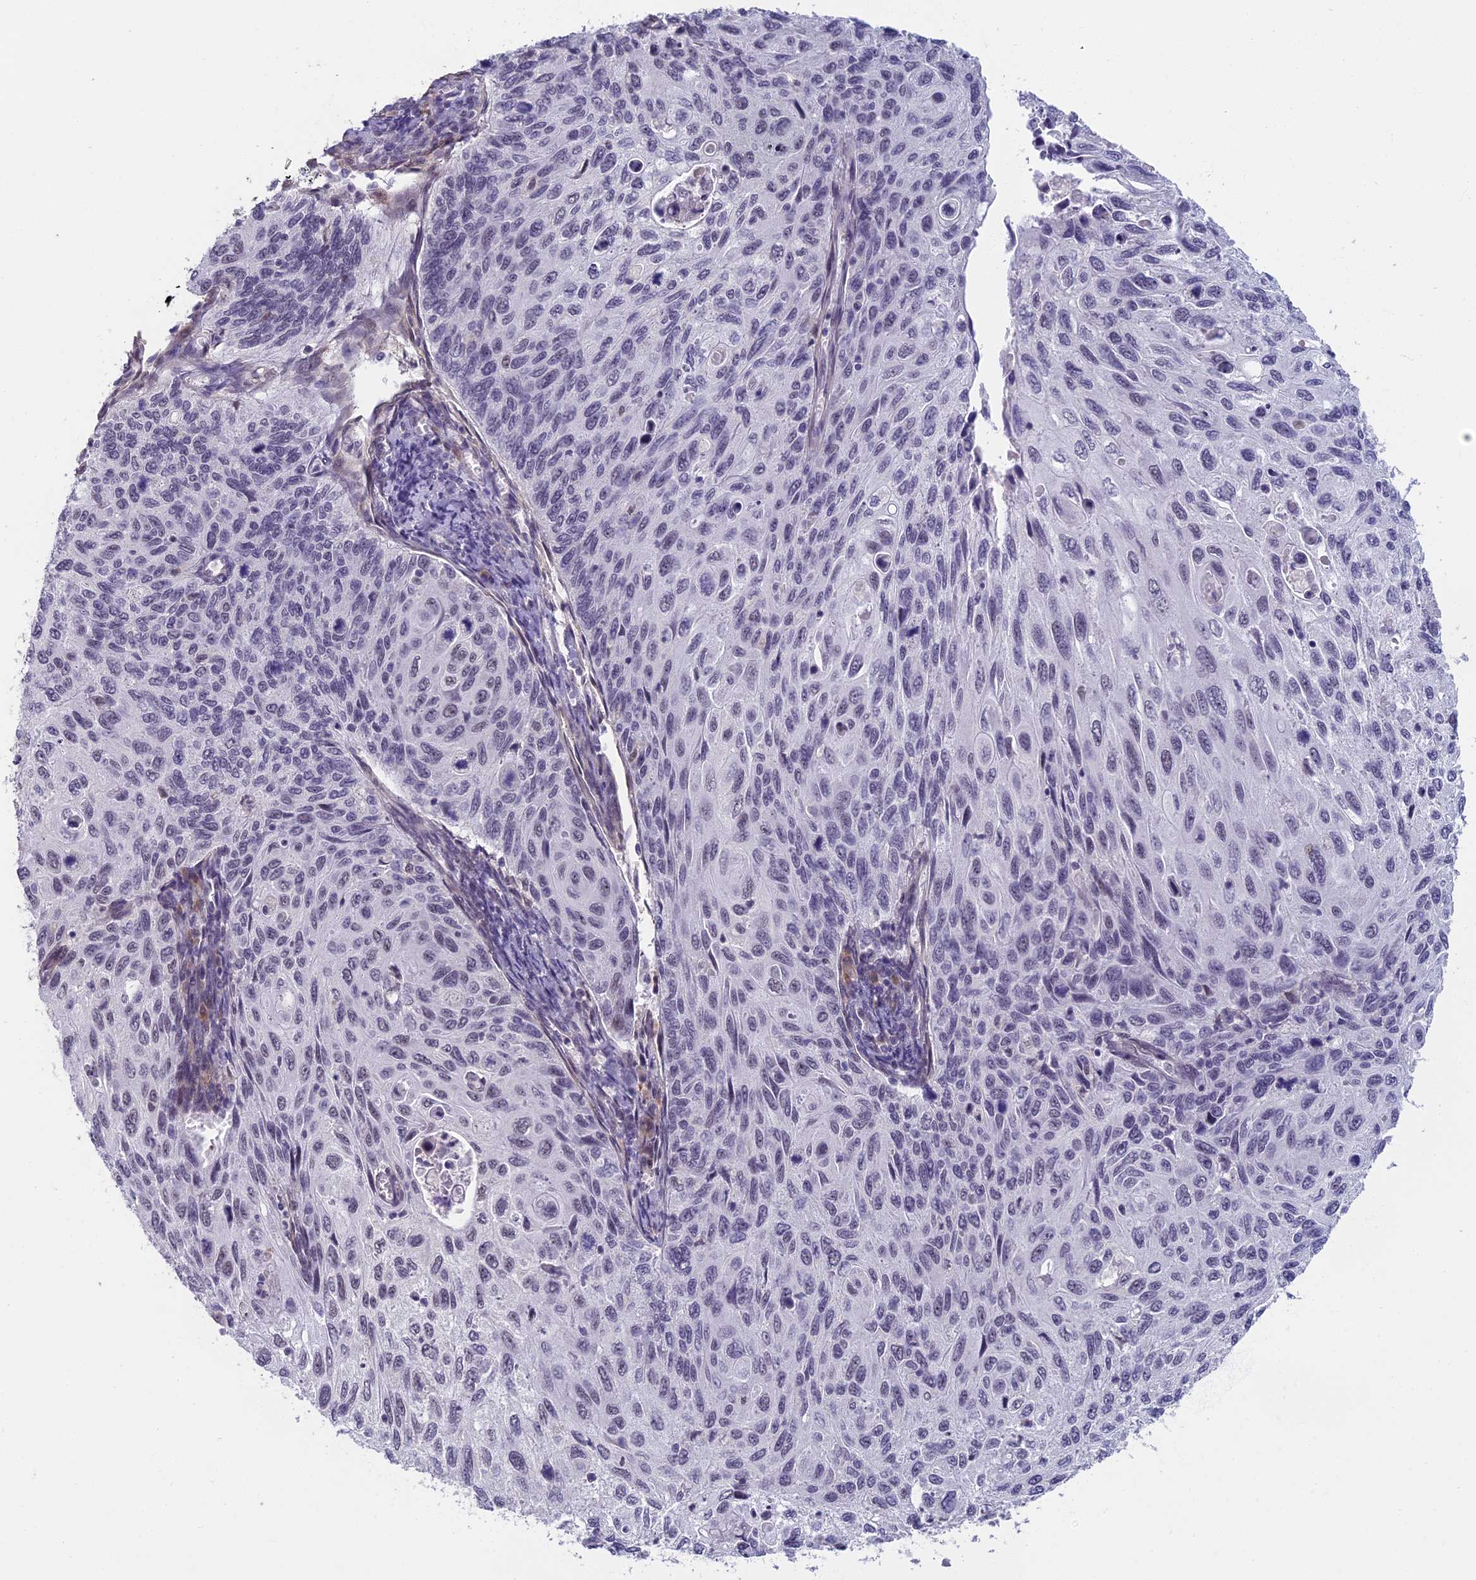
{"staining": {"intensity": "negative", "quantity": "none", "location": "none"}, "tissue": "cervical cancer", "cell_type": "Tumor cells", "image_type": "cancer", "snomed": [{"axis": "morphology", "description": "Squamous cell carcinoma, NOS"}, {"axis": "topography", "description": "Cervix"}], "caption": "IHC micrograph of human cervical cancer (squamous cell carcinoma) stained for a protein (brown), which displays no expression in tumor cells.", "gene": "MORF4L1", "patient": {"sex": "female", "age": 70}}